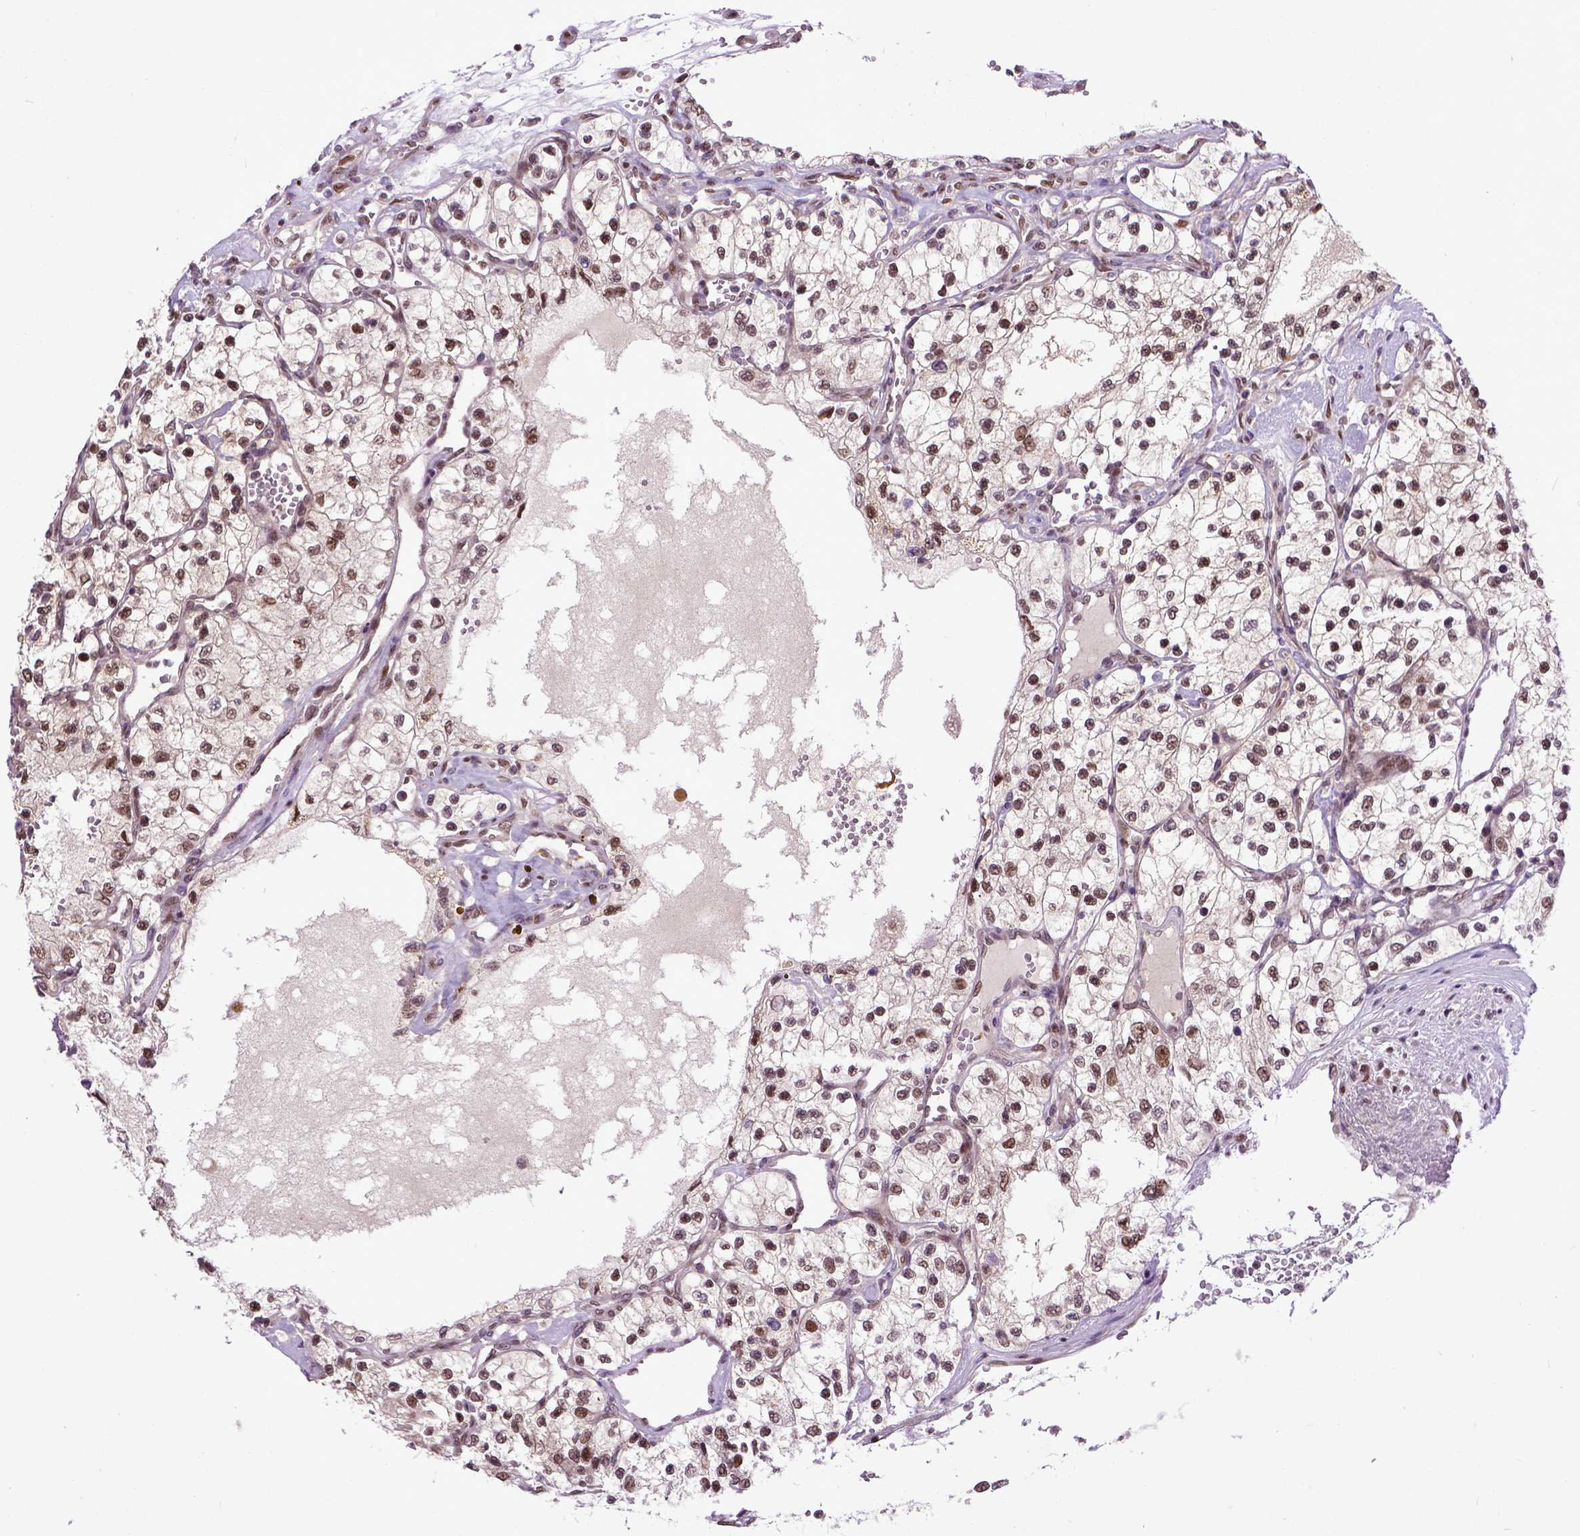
{"staining": {"intensity": "strong", "quantity": ">75%", "location": "nuclear"}, "tissue": "renal cancer", "cell_type": "Tumor cells", "image_type": "cancer", "snomed": [{"axis": "morphology", "description": "Adenocarcinoma, NOS"}, {"axis": "topography", "description": "Kidney"}], "caption": "Protein staining exhibits strong nuclear positivity in approximately >75% of tumor cells in adenocarcinoma (renal).", "gene": "UBA3", "patient": {"sex": "female", "age": 69}}